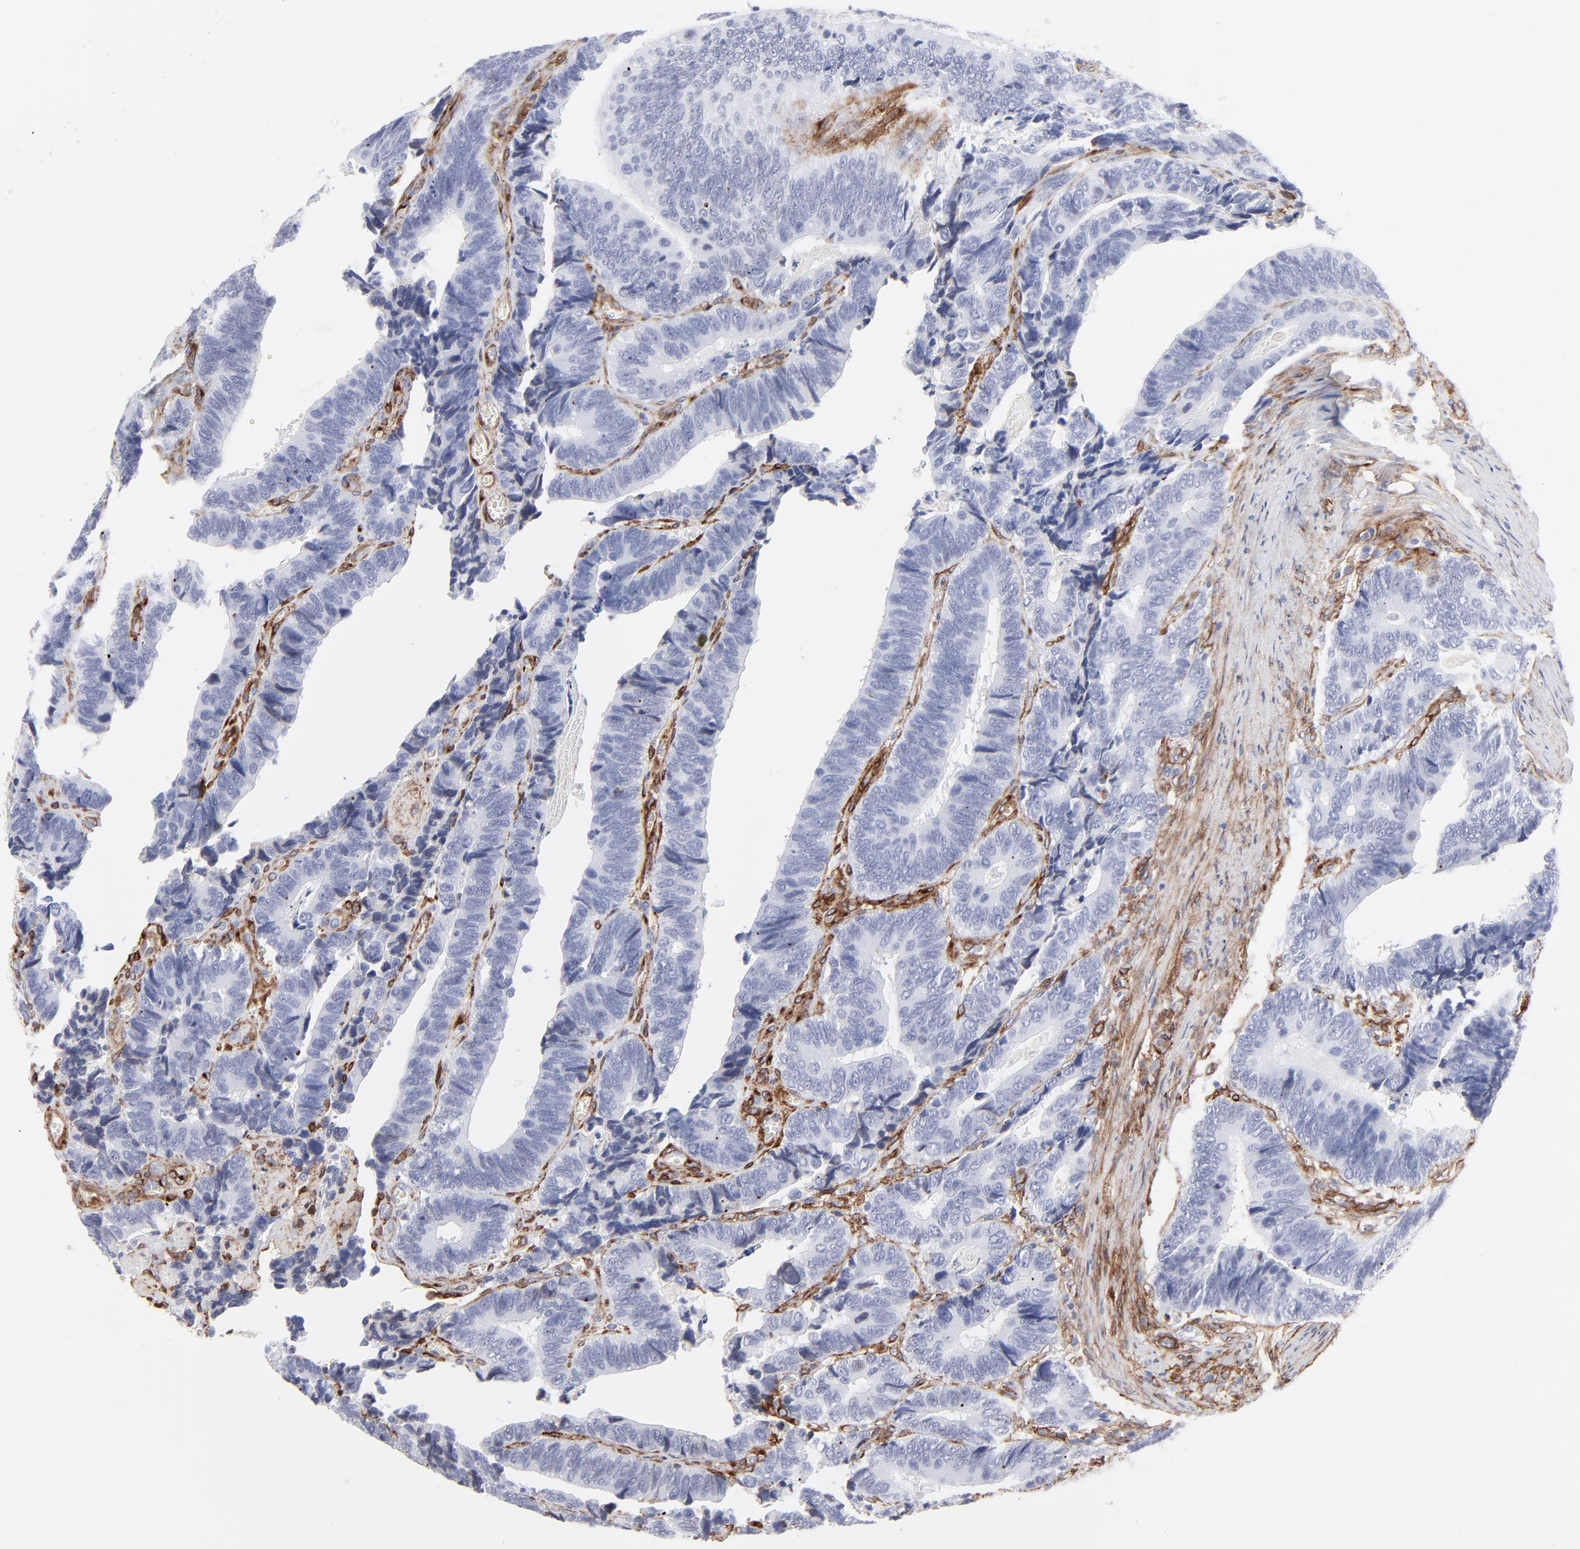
{"staining": {"intensity": "negative", "quantity": "none", "location": "none"}, "tissue": "colorectal cancer", "cell_type": "Tumor cells", "image_type": "cancer", "snomed": [{"axis": "morphology", "description": "Adenocarcinoma, NOS"}, {"axis": "topography", "description": "Colon"}], "caption": "This is a photomicrograph of IHC staining of colorectal adenocarcinoma, which shows no expression in tumor cells. (Stains: DAB (3,3'-diaminobenzidine) immunohistochemistry (IHC) with hematoxylin counter stain, Microscopy: brightfield microscopy at high magnification).", "gene": "PDGFRB", "patient": {"sex": "male", "age": 72}}